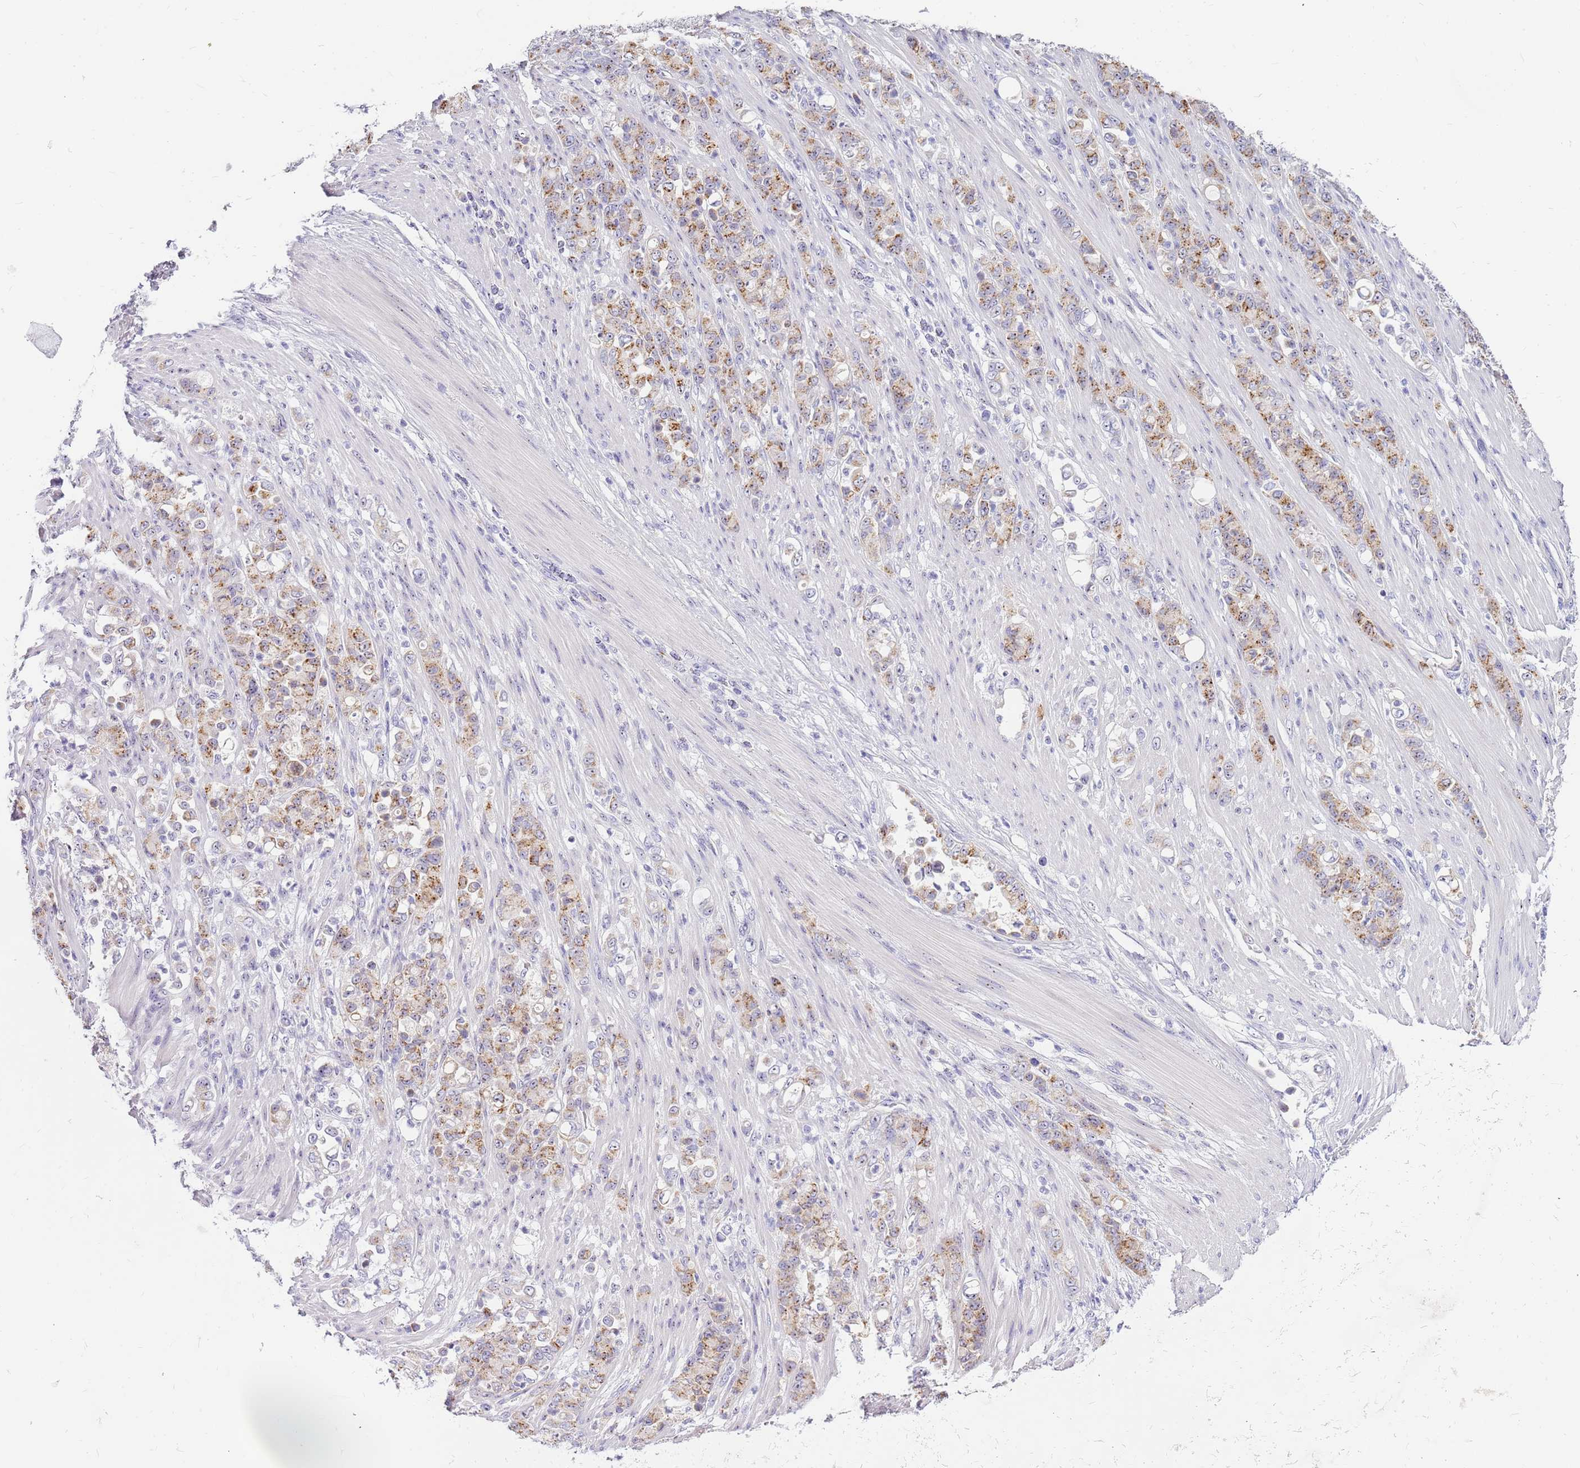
{"staining": {"intensity": "moderate", "quantity": ">75%", "location": "cytoplasmic/membranous"}, "tissue": "stomach cancer", "cell_type": "Tumor cells", "image_type": "cancer", "snomed": [{"axis": "morphology", "description": "Normal tissue, NOS"}, {"axis": "morphology", "description": "Adenocarcinoma, NOS"}, {"axis": "topography", "description": "Stomach"}], "caption": "Human stomach adenocarcinoma stained with a protein marker exhibits moderate staining in tumor cells.", "gene": "DNAJA3", "patient": {"sex": "female", "age": 79}}